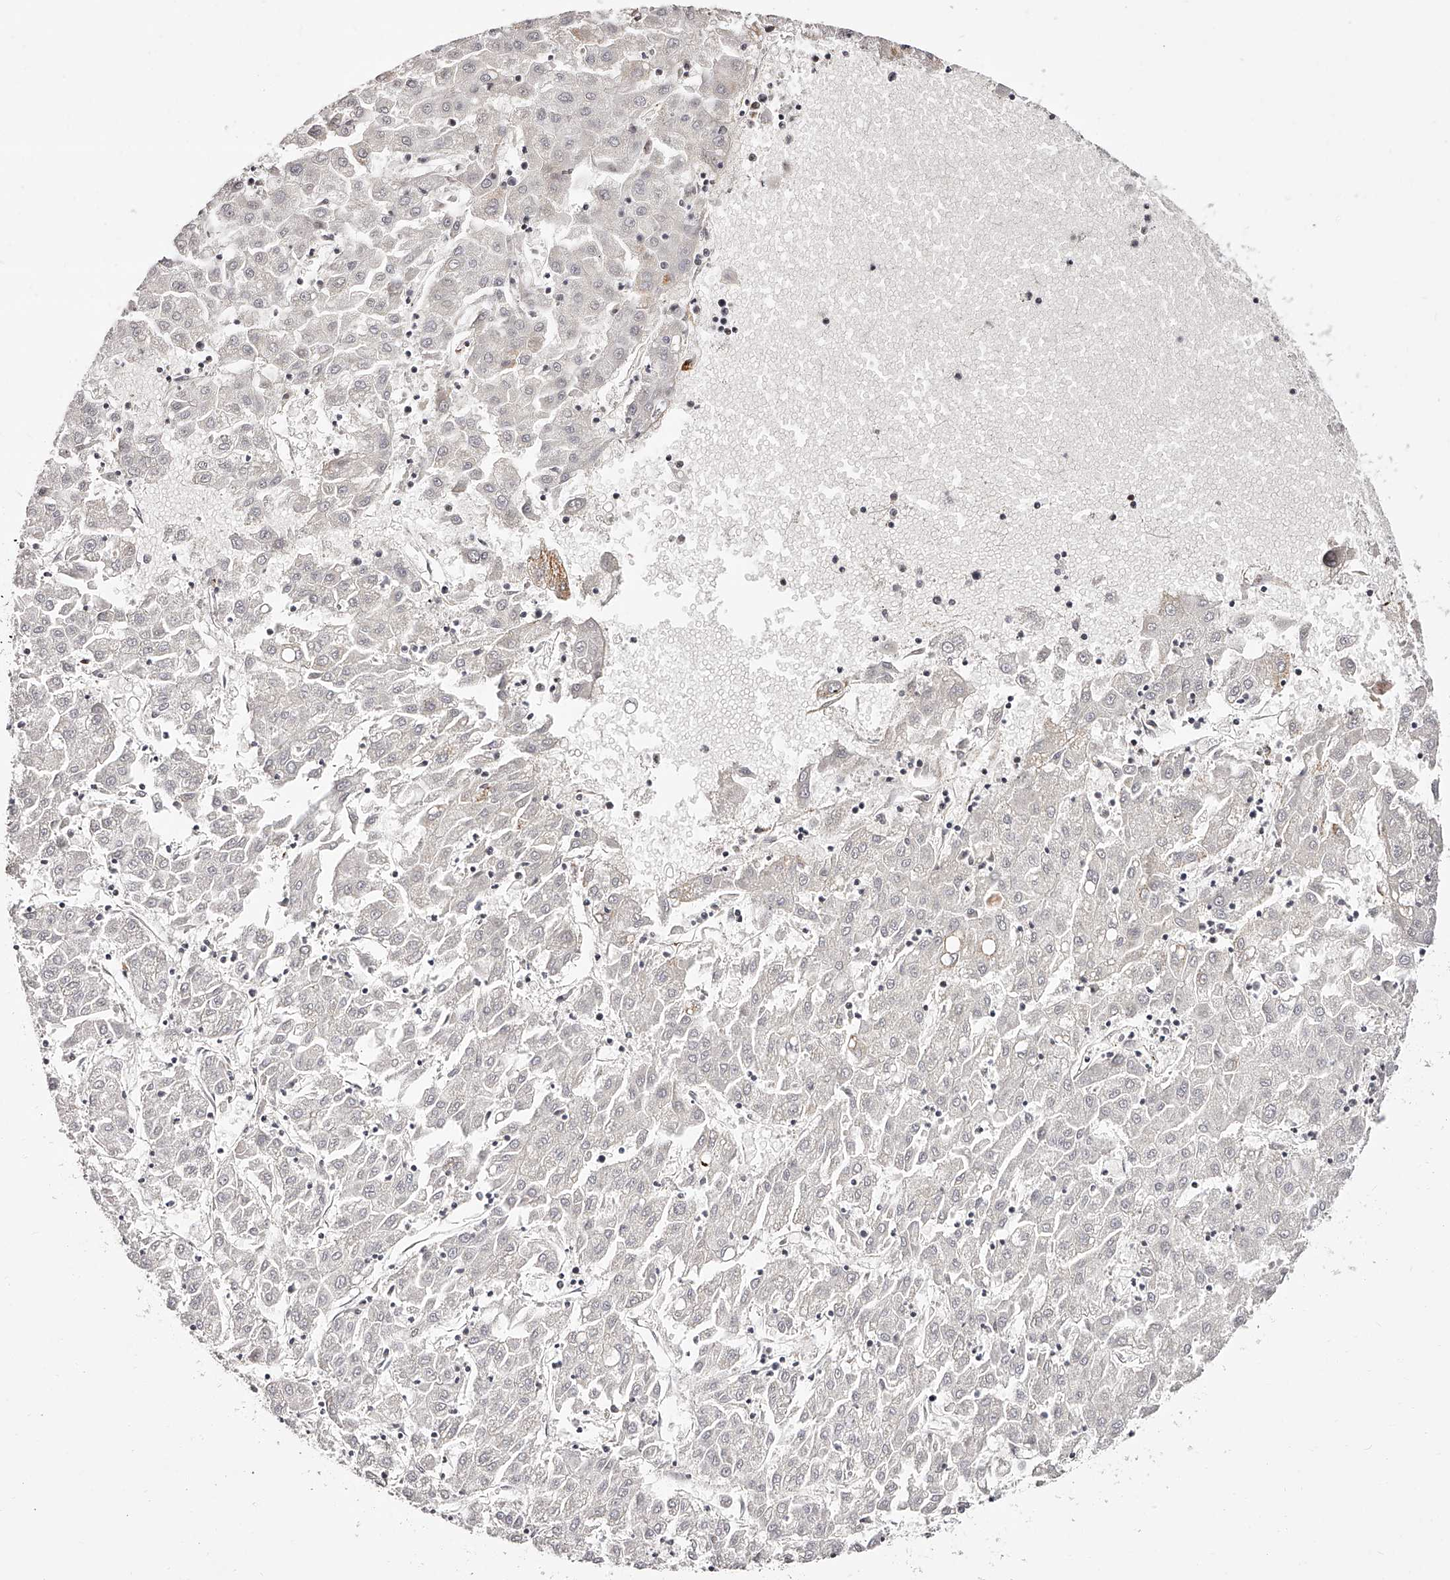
{"staining": {"intensity": "negative", "quantity": "none", "location": "none"}, "tissue": "liver cancer", "cell_type": "Tumor cells", "image_type": "cancer", "snomed": [{"axis": "morphology", "description": "Carcinoma, Hepatocellular, NOS"}, {"axis": "topography", "description": "Liver"}], "caption": "An image of human hepatocellular carcinoma (liver) is negative for staining in tumor cells.", "gene": "NDUFV3", "patient": {"sex": "male", "age": 72}}